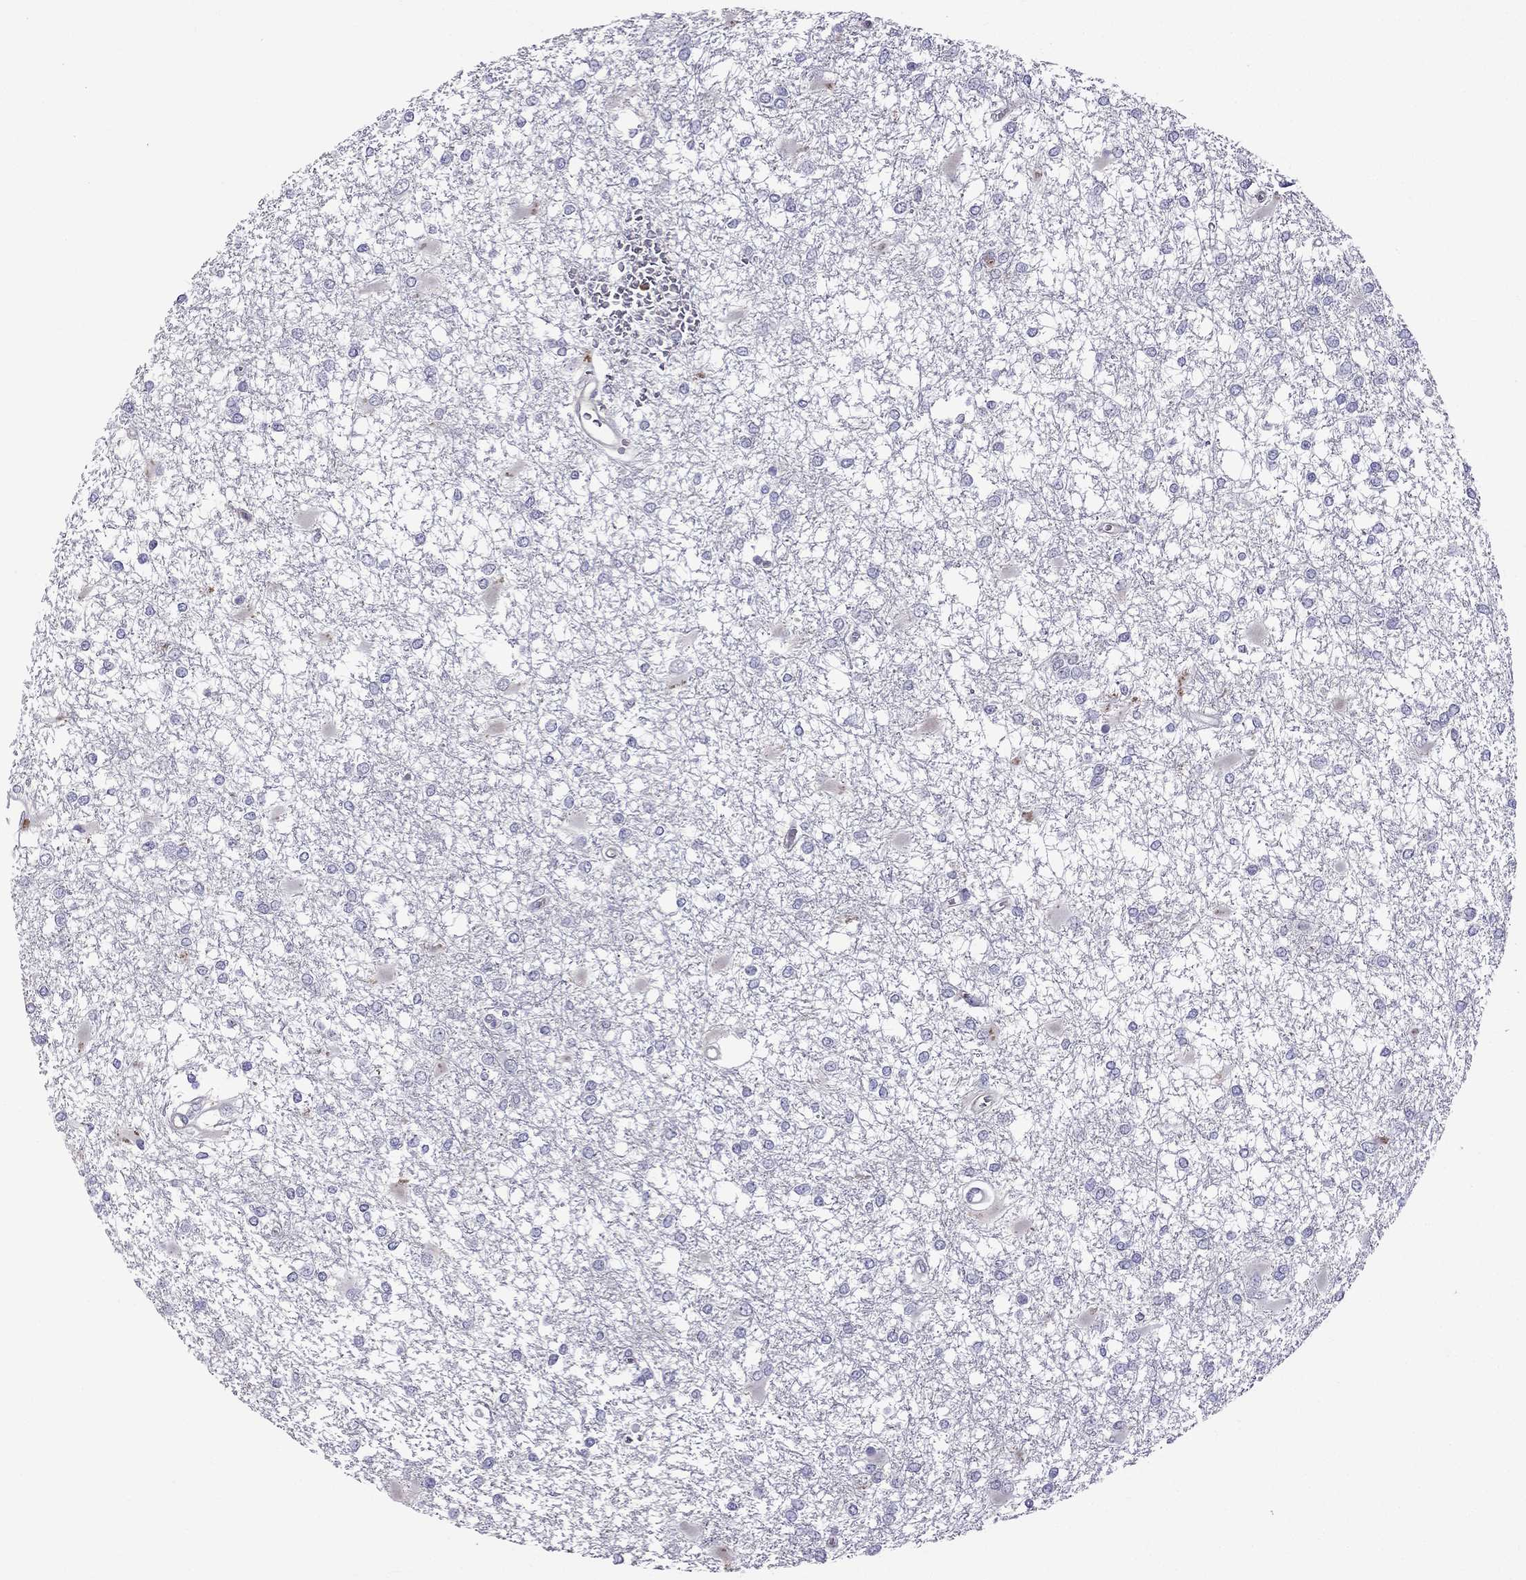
{"staining": {"intensity": "negative", "quantity": "none", "location": "none"}, "tissue": "glioma", "cell_type": "Tumor cells", "image_type": "cancer", "snomed": [{"axis": "morphology", "description": "Glioma, malignant, High grade"}, {"axis": "topography", "description": "Cerebral cortex"}], "caption": "Tumor cells are negative for brown protein staining in malignant glioma (high-grade).", "gene": "STOML3", "patient": {"sex": "male", "age": 79}}